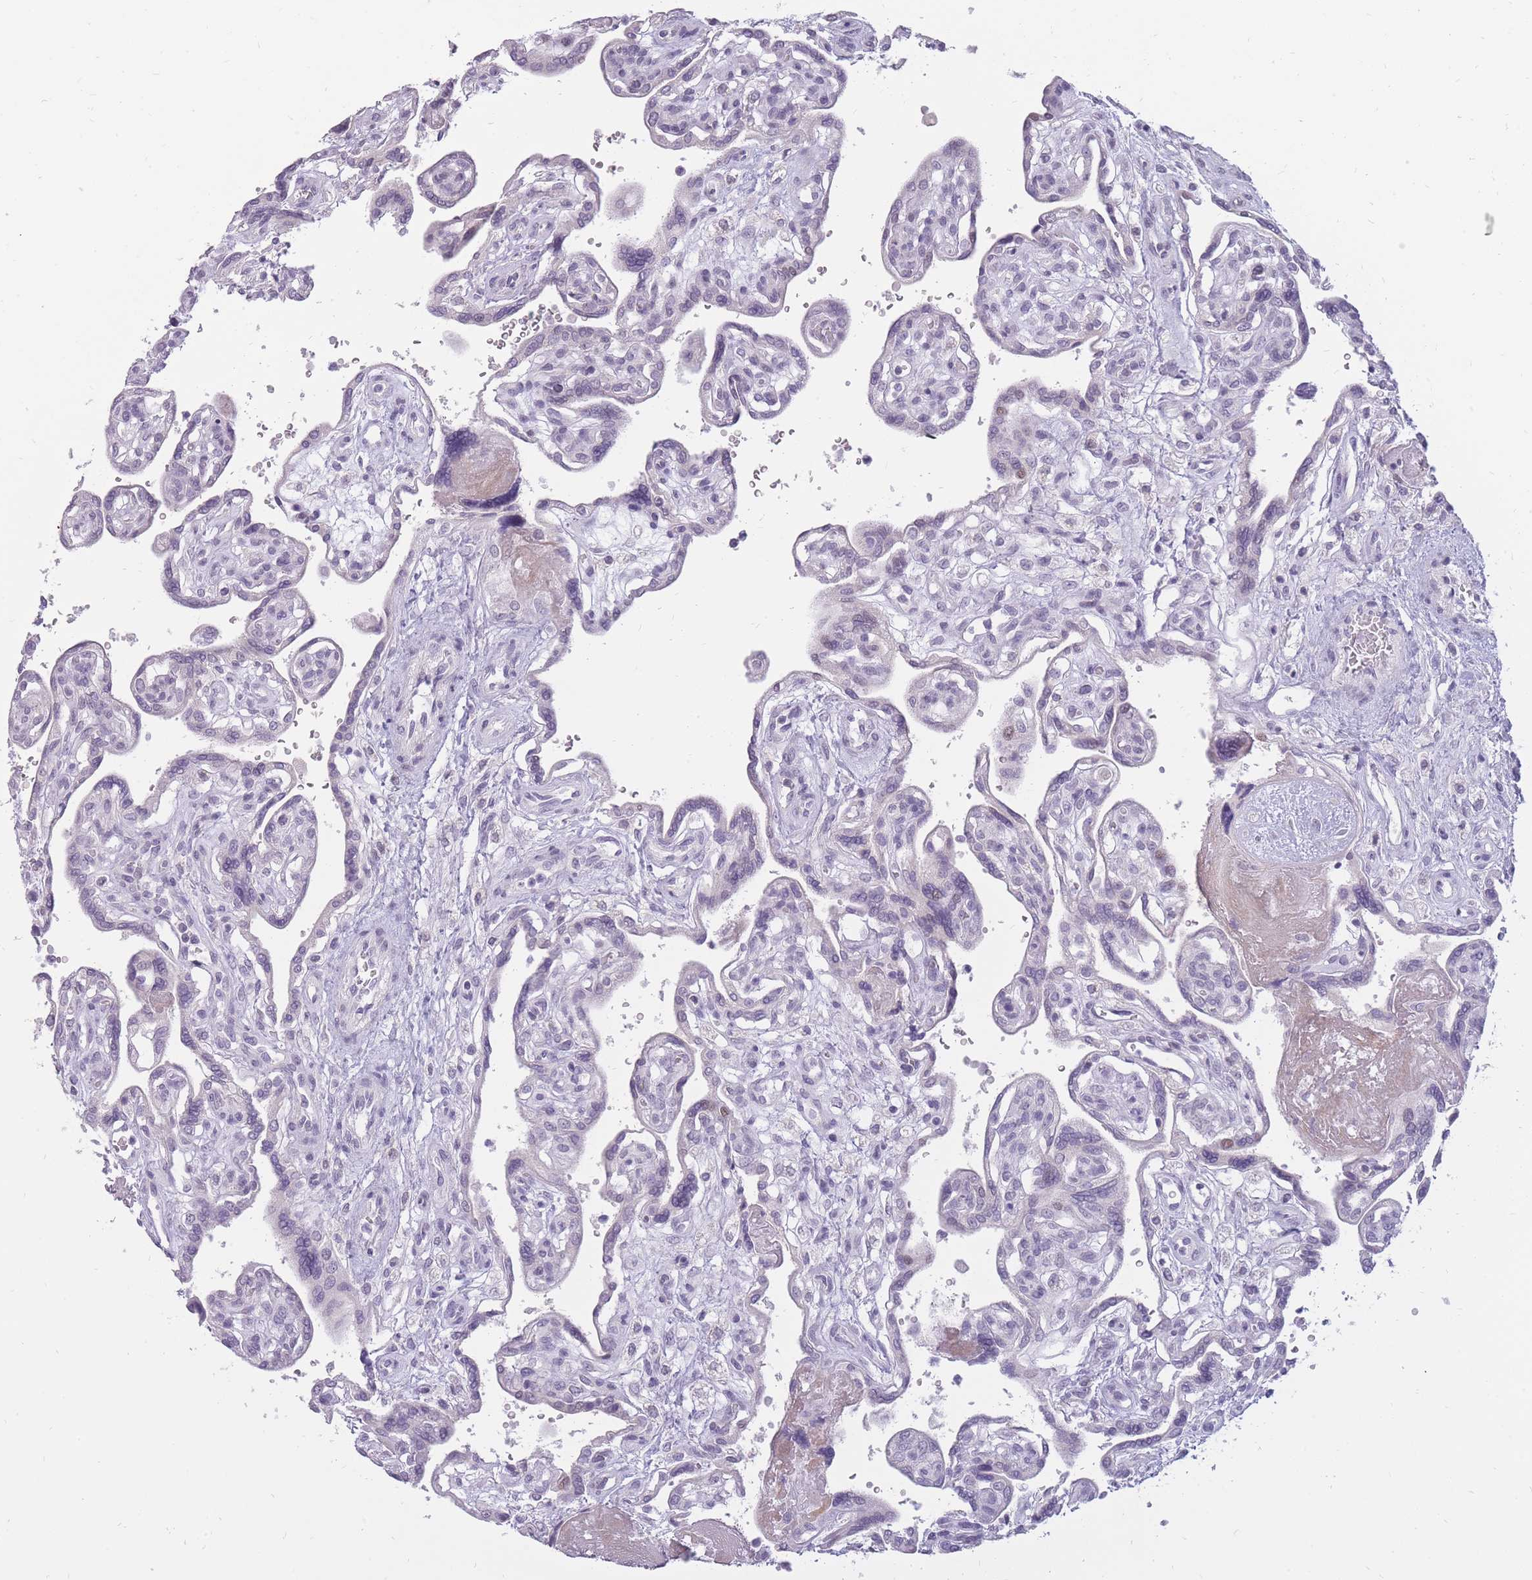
{"staining": {"intensity": "negative", "quantity": "none", "location": "none"}, "tissue": "placenta", "cell_type": "Decidual cells", "image_type": "normal", "snomed": [{"axis": "morphology", "description": "Normal tissue, NOS"}, {"axis": "topography", "description": "Placenta"}], "caption": "This is an immunohistochemistry image of unremarkable placenta. There is no positivity in decidual cells.", "gene": "POM121C", "patient": {"sex": "female", "age": 39}}